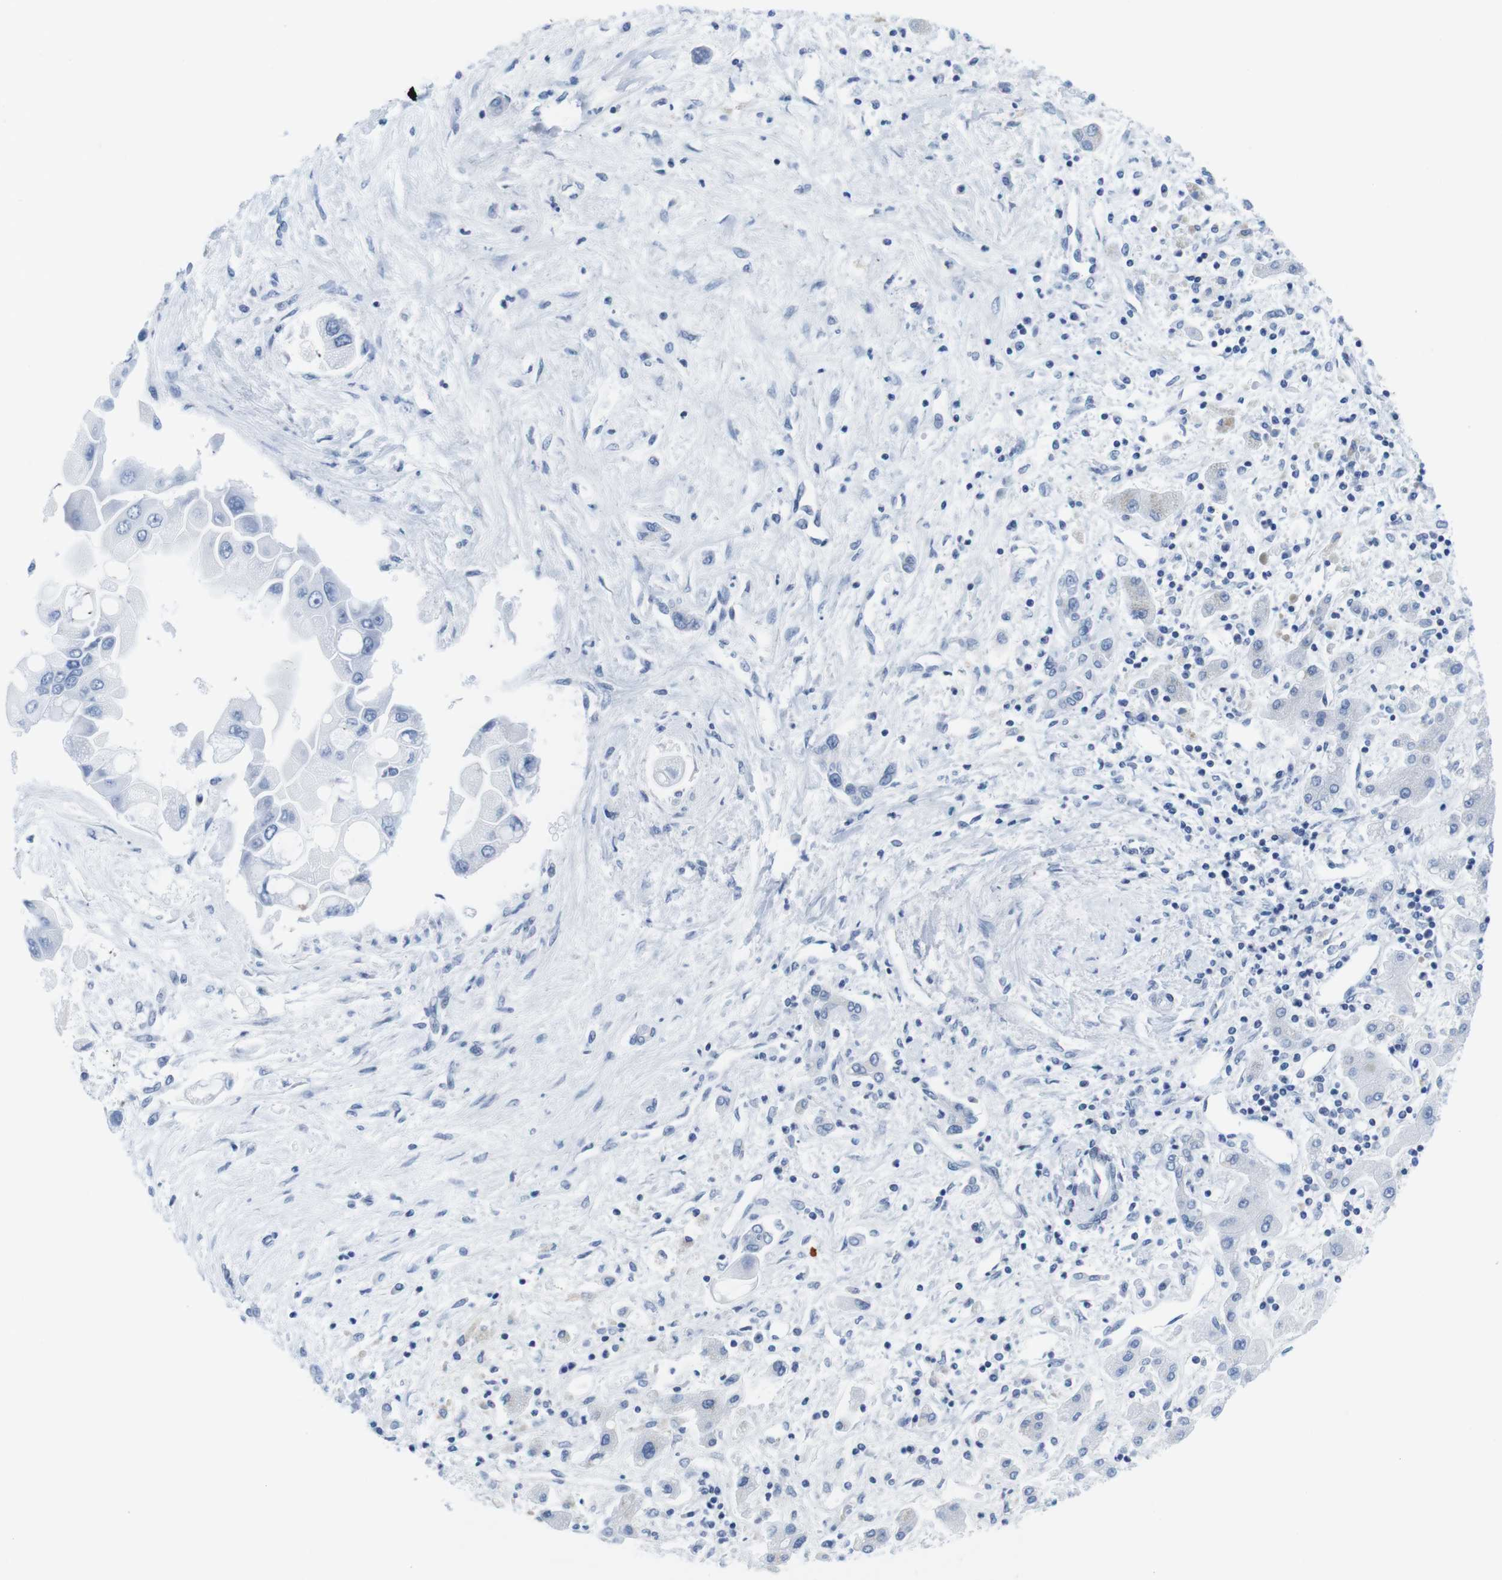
{"staining": {"intensity": "negative", "quantity": "none", "location": "none"}, "tissue": "liver cancer", "cell_type": "Tumor cells", "image_type": "cancer", "snomed": [{"axis": "morphology", "description": "Cholangiocarcinoma"}, {"axis": "topography", "description": "Liver"}], "caption": "IHC histopathology image of human cholangiocarcinoma (liver) stained for a protein (brown), which shows no staining in tumor cells.", "gene": "IFI16", "patient": {"sex": "male", "age": 50}}